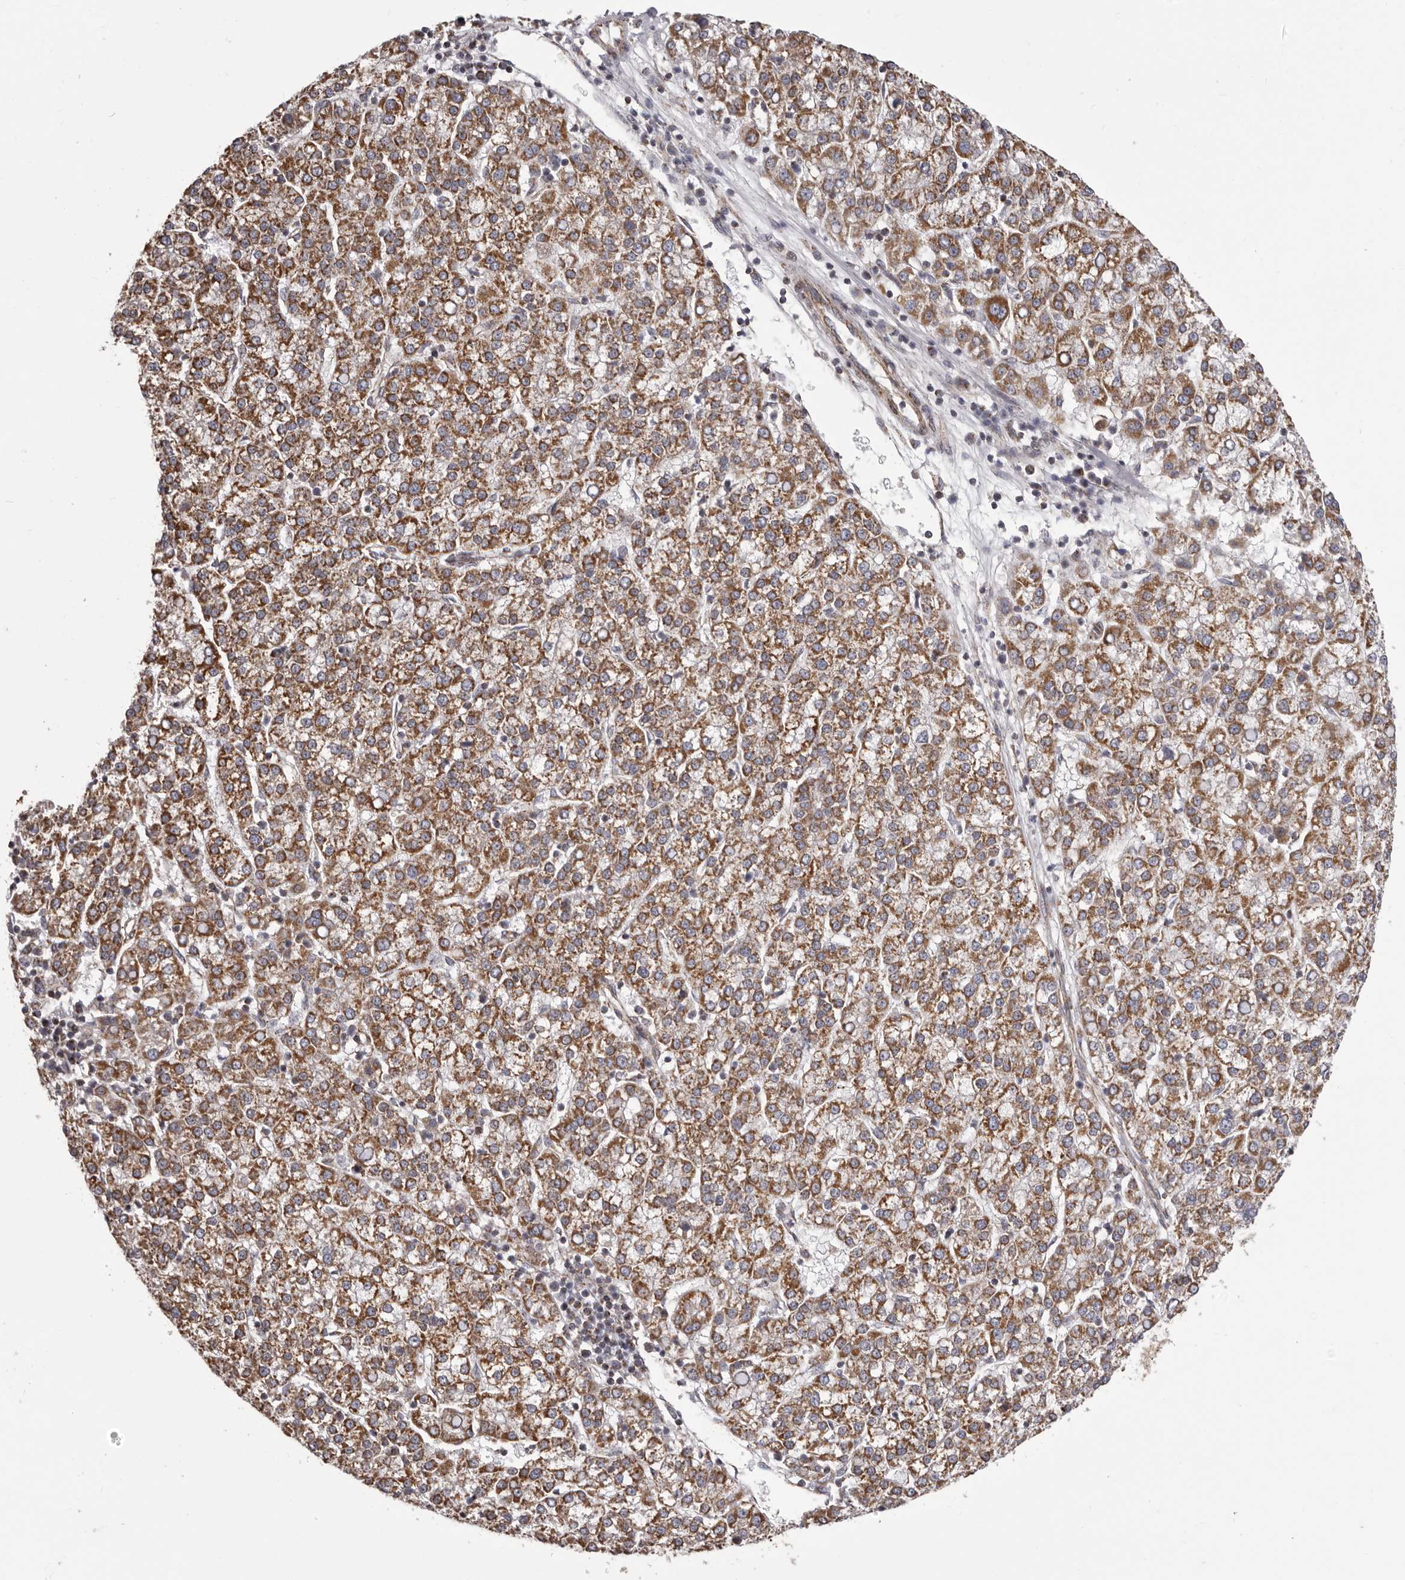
{"staining": {"intensity": "strong", "quantity": ">75%", "location": "cytoplasmic/membranous"}, "tissue": "liver cancer", "cell_type": "Tumor cells", "image_type": "cancer", "snomed": [{"axis": "morphology", "description": "Carcinoma, Hepatocellular, NOS"}, {"axis": "topography", "description": "Liver"}], "caption": "Protein staining of liver cancer tissue exhibits strong cytoplasmic/membranous staining in approximately >75% of tumor cells.", "gene": "CHRM2", "patient": {"sex": "female", "age": 58}}